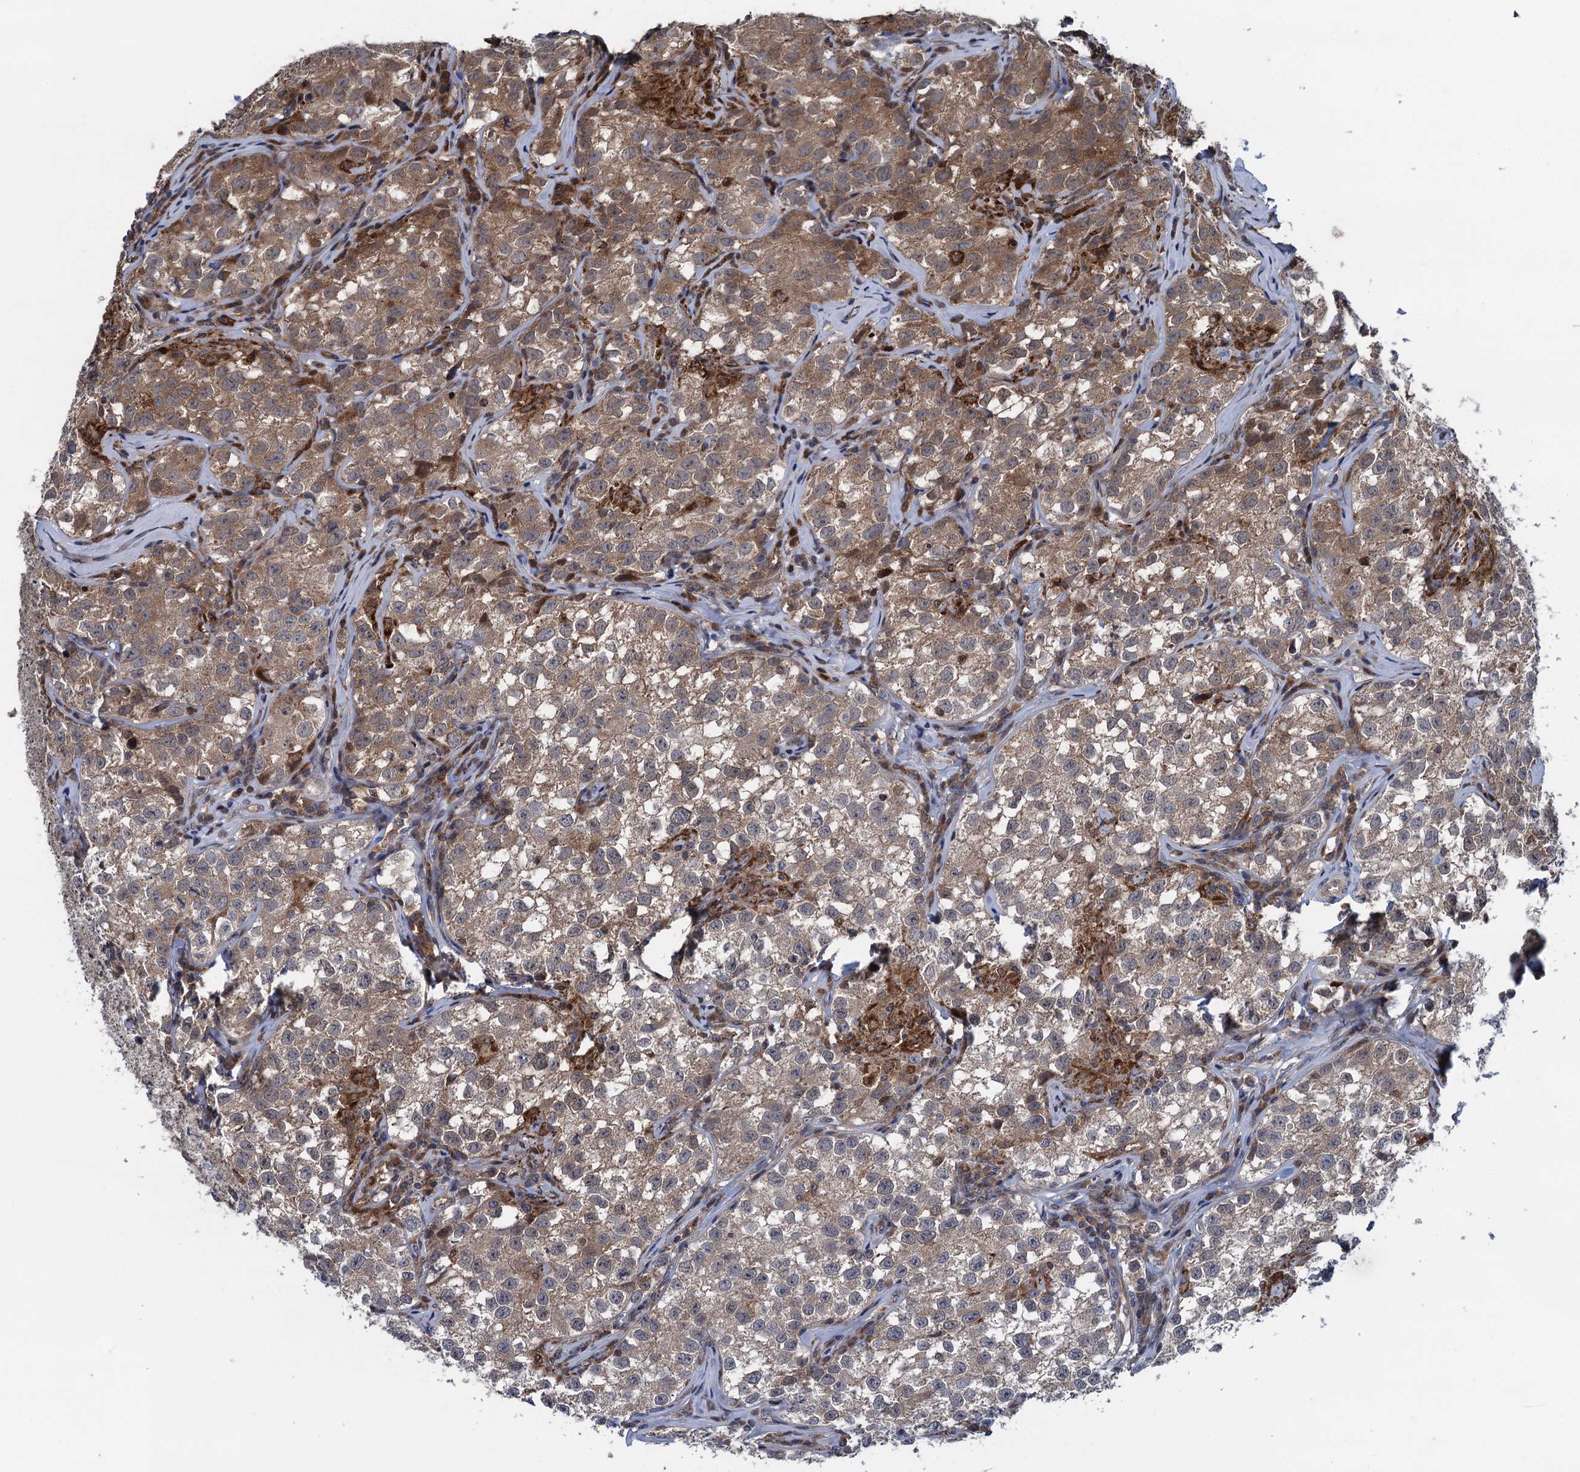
{"staining": {"intensity": "moderate", "quantity": ">75%", "location": "cytoplasmic/membranous"}, "tissue": "testis cancer", "cell_type": "Tumor cells", "image_type": "cancer", "snomed": [{"axis": "morphology", "description": "Seminoma, NOS"}, {"axis": "morphology", "description": "Carcinoma, Embryonal, NOS"}, {"axis": "topography", "description": "Testis"}], "caption": "Tumor cells display medium levels of moderate cytoplasmic/membranous expression in approximately >75% of cells in human testis cancer (seminoma). Nuclei are stained in blue.", "gene": "CNTN5", "patient": {"sex": "male", "age": 43}}